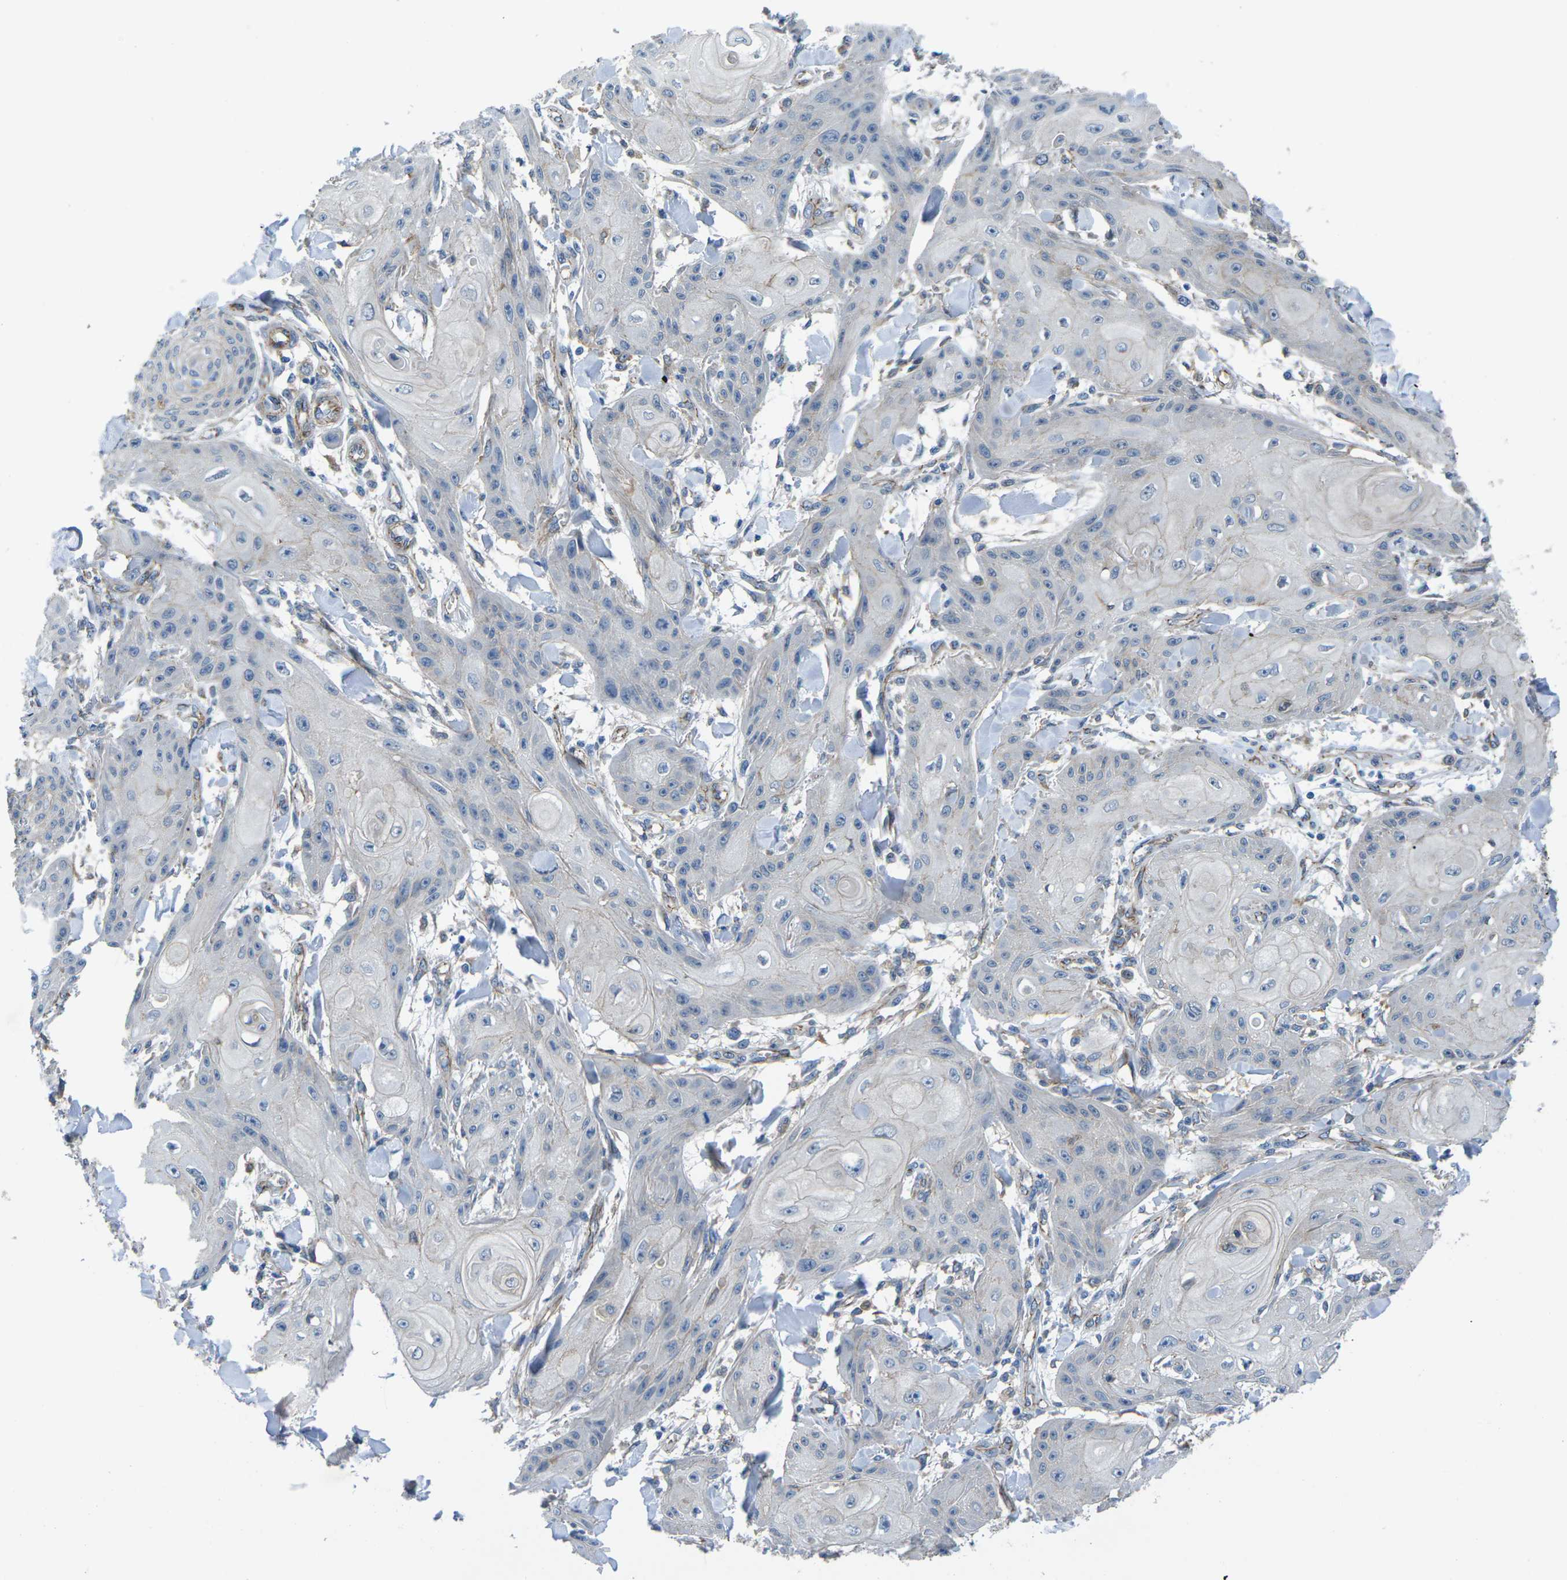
{"staining": {"intensity": "negative", "quantity": "none", "location": "none"}, "tissue": "skin cancer", "cell_type": "Tumor cells", "image_type": "cancer", "snomed": [{"axis": "morphology", "description": "Squamous cell carcinoma, NOS"}, {"axis": "topography", "description": "Skin"}], "caption": "Tumor cells show no significant positivity in skin cancer.", "gene": "CTNND1", "patient": {"sex": "male", "age": 74}}